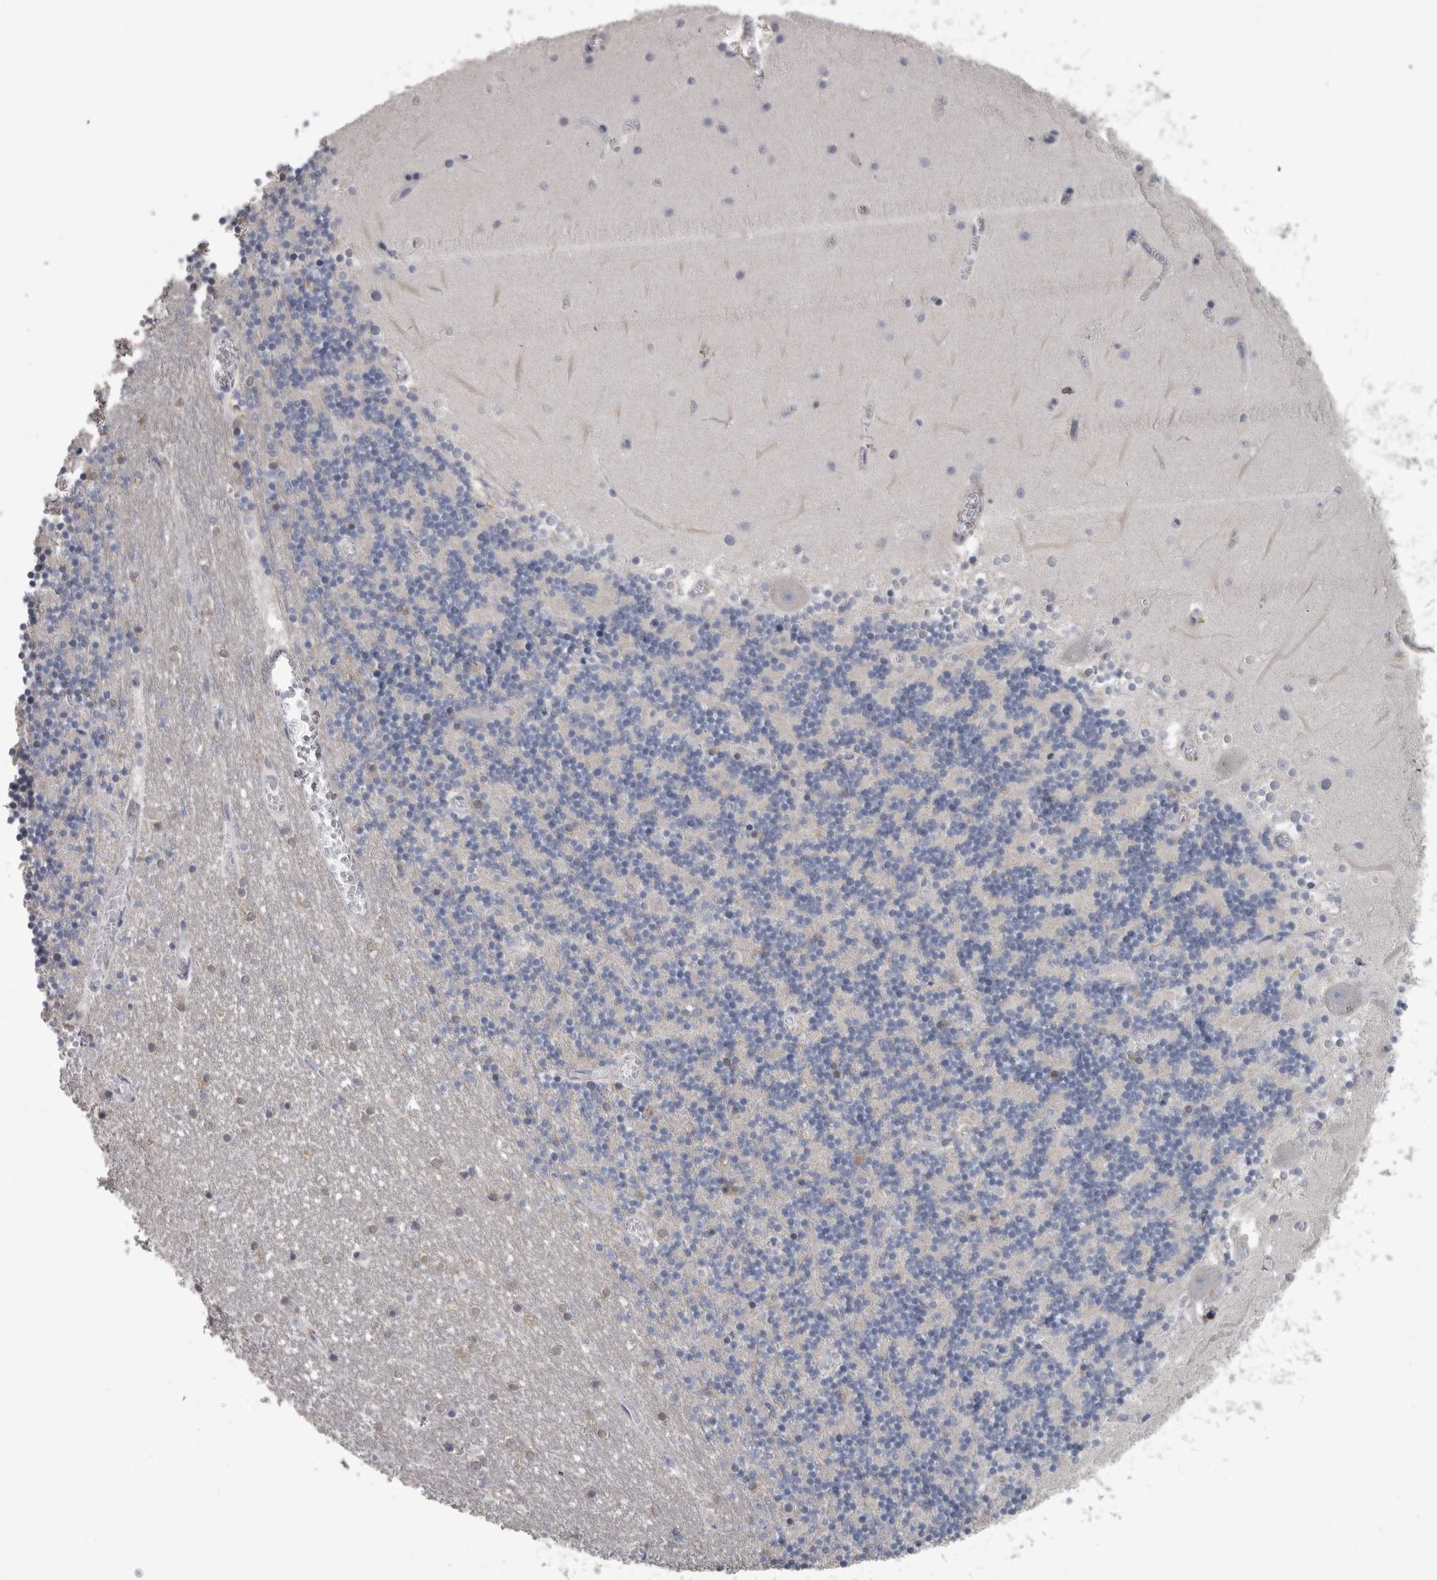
{"staining": {"intensity": "negative", "quantity": "none", "location": "none"}, "tissue": "cerebellum", "cell_type": "Cells in granular layer", "image_type": "normal", "snomed": [{"axis": "morphology", "description": "Normal tissue, NOS"}, {"axis": "topography", "description": "Cerebellum"}], "caption": "Human cerebellum stained for a protein using IHC demonstrates no positivity in cells in granular layer.", "gene": "EFEMP2", "patient": {"sex": "female", "age": 28}}